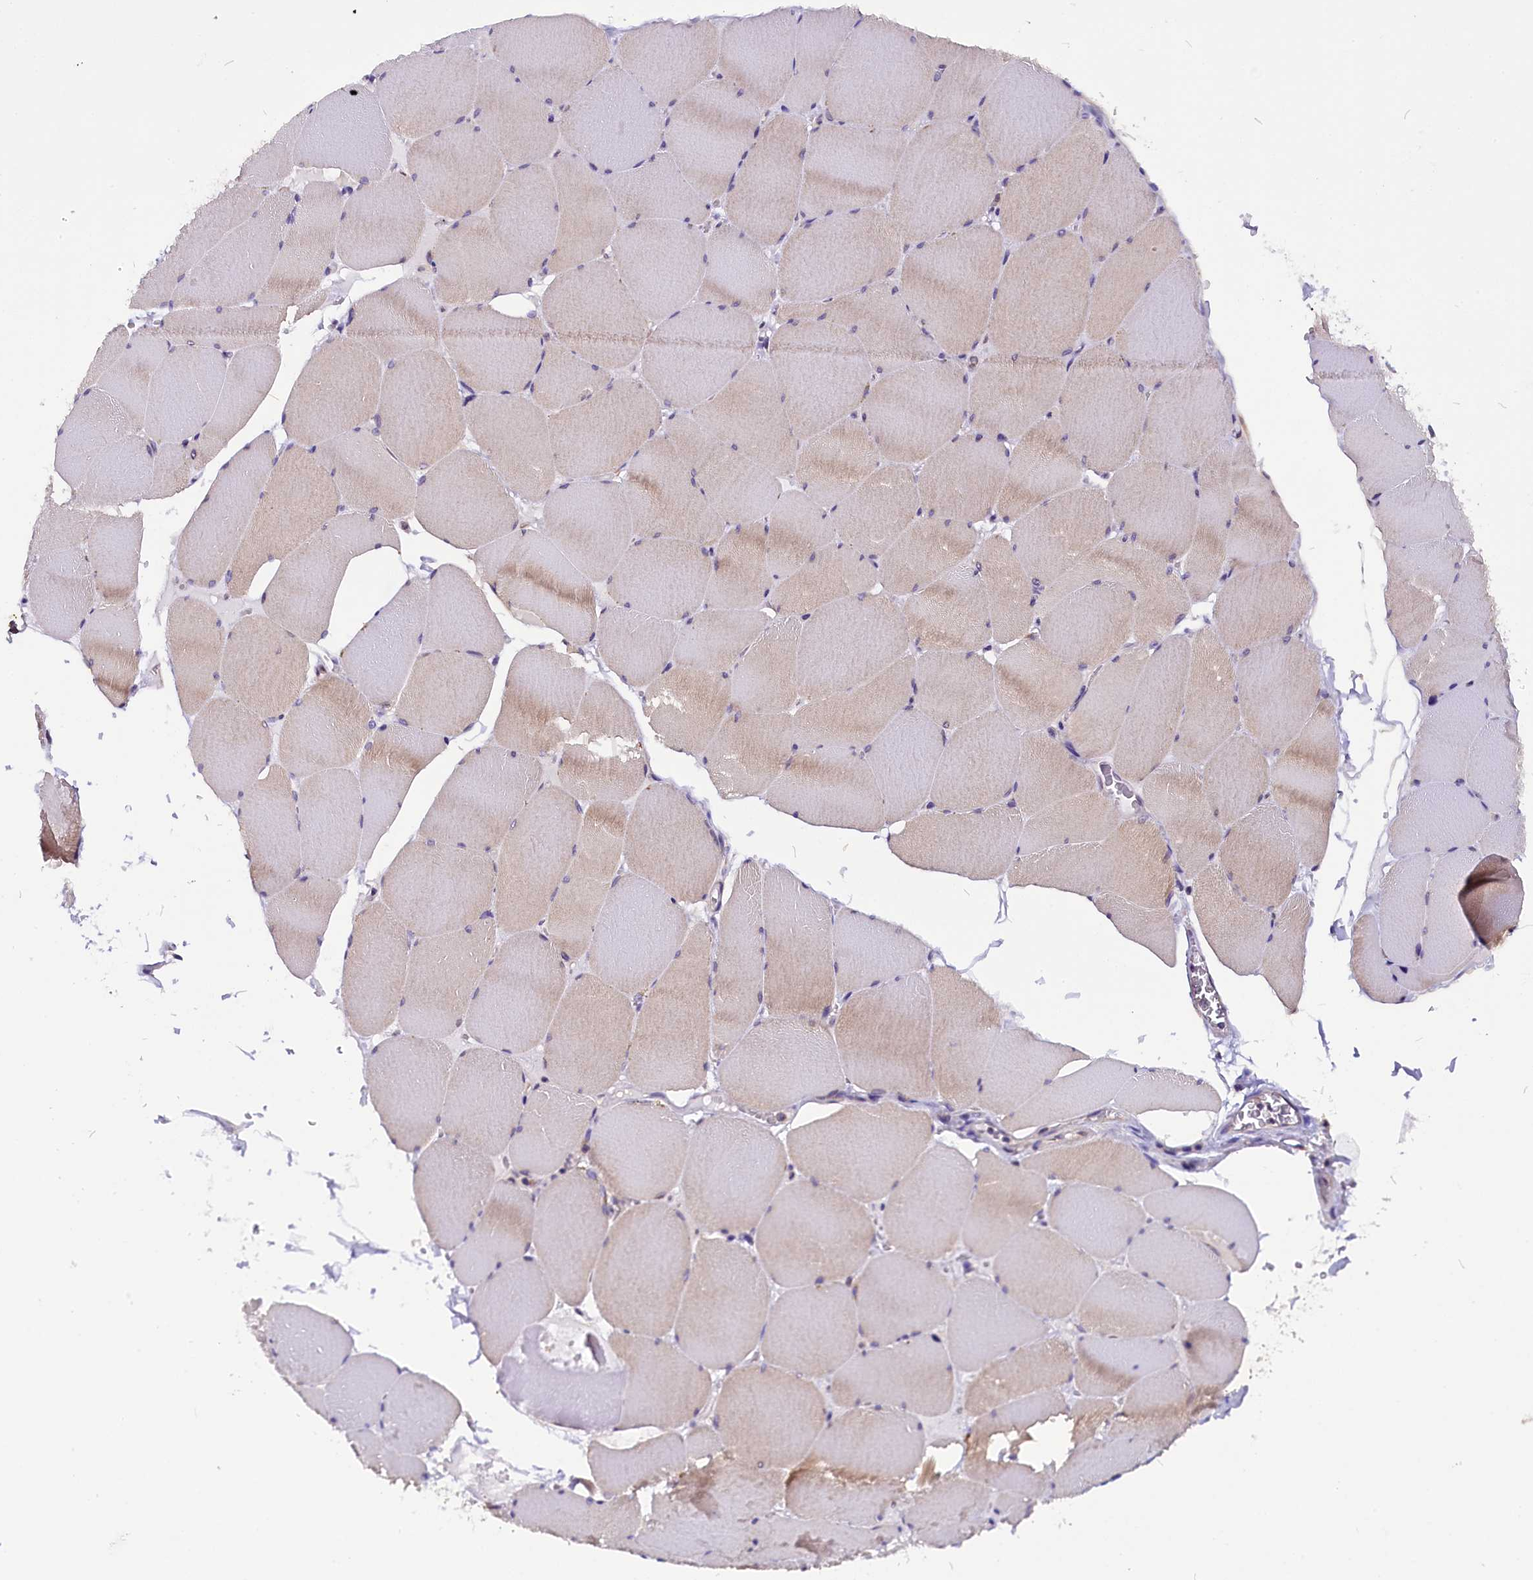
{"staining": {"intensity": "weak", "quantity": "25%-75%", "location": "cytoplasmic/membranous"}, "tissue": "skeletal muscle", "cell_type": "Myocytes", "image_type": "normal", "snomed": [{"axis": "morphology", "description": "Normal tissue, NOS"}, {"axis": "topography", "description": "Skeletal muscle"}, {"axis": "topography", "description": "Head-Neck"}], "caption": "Immunohistochemistry of benign human skeletal muscle displays low levels of weak cytoplasmic/membranous positivity in about 25%-75% of myocytes.", "gene": "CEP170", "patient": {"sex": "male", "age": 66}}